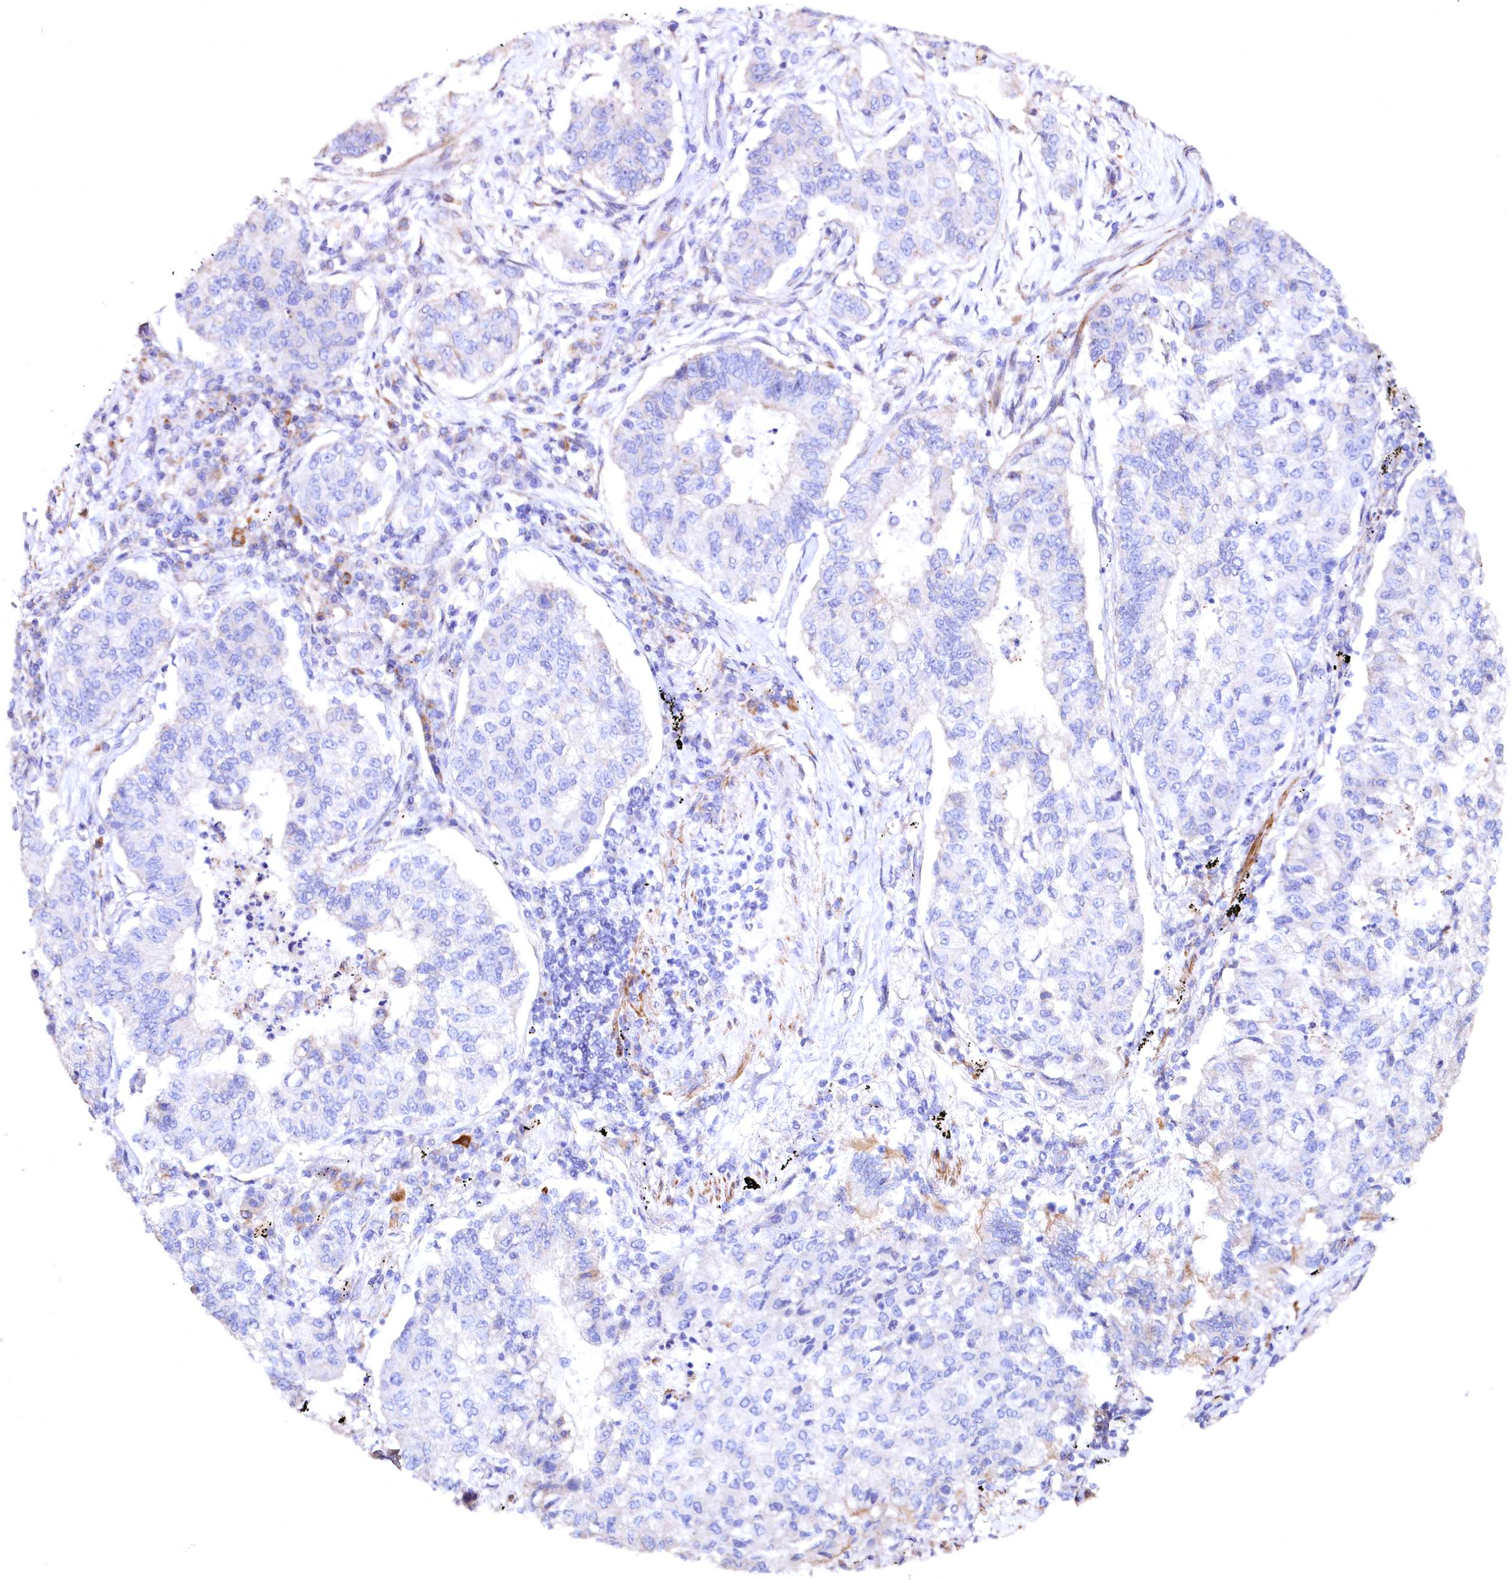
{"staining": {"intensity": "negative", "quantity": "none", "location": "none"}, "tissue": "lung cancer", "cell_type": "Tumor cells", "image_type": "cancer", "snomed": [{"axis": "morphology", "description": "Squamous cell carcinoma, NOS"}, {"axis": "topography", "description": "Lung"}], "caption": "An immunohistochemistry histopathology image of lung cancer is shown. There is no staining in tumor cells of lung cancer. (DAB immunohistochemistry visualized using brightfield microscopy, high magnification).", "gene": "WNT8A", "patient": {"sex": "male", "age": 74}}